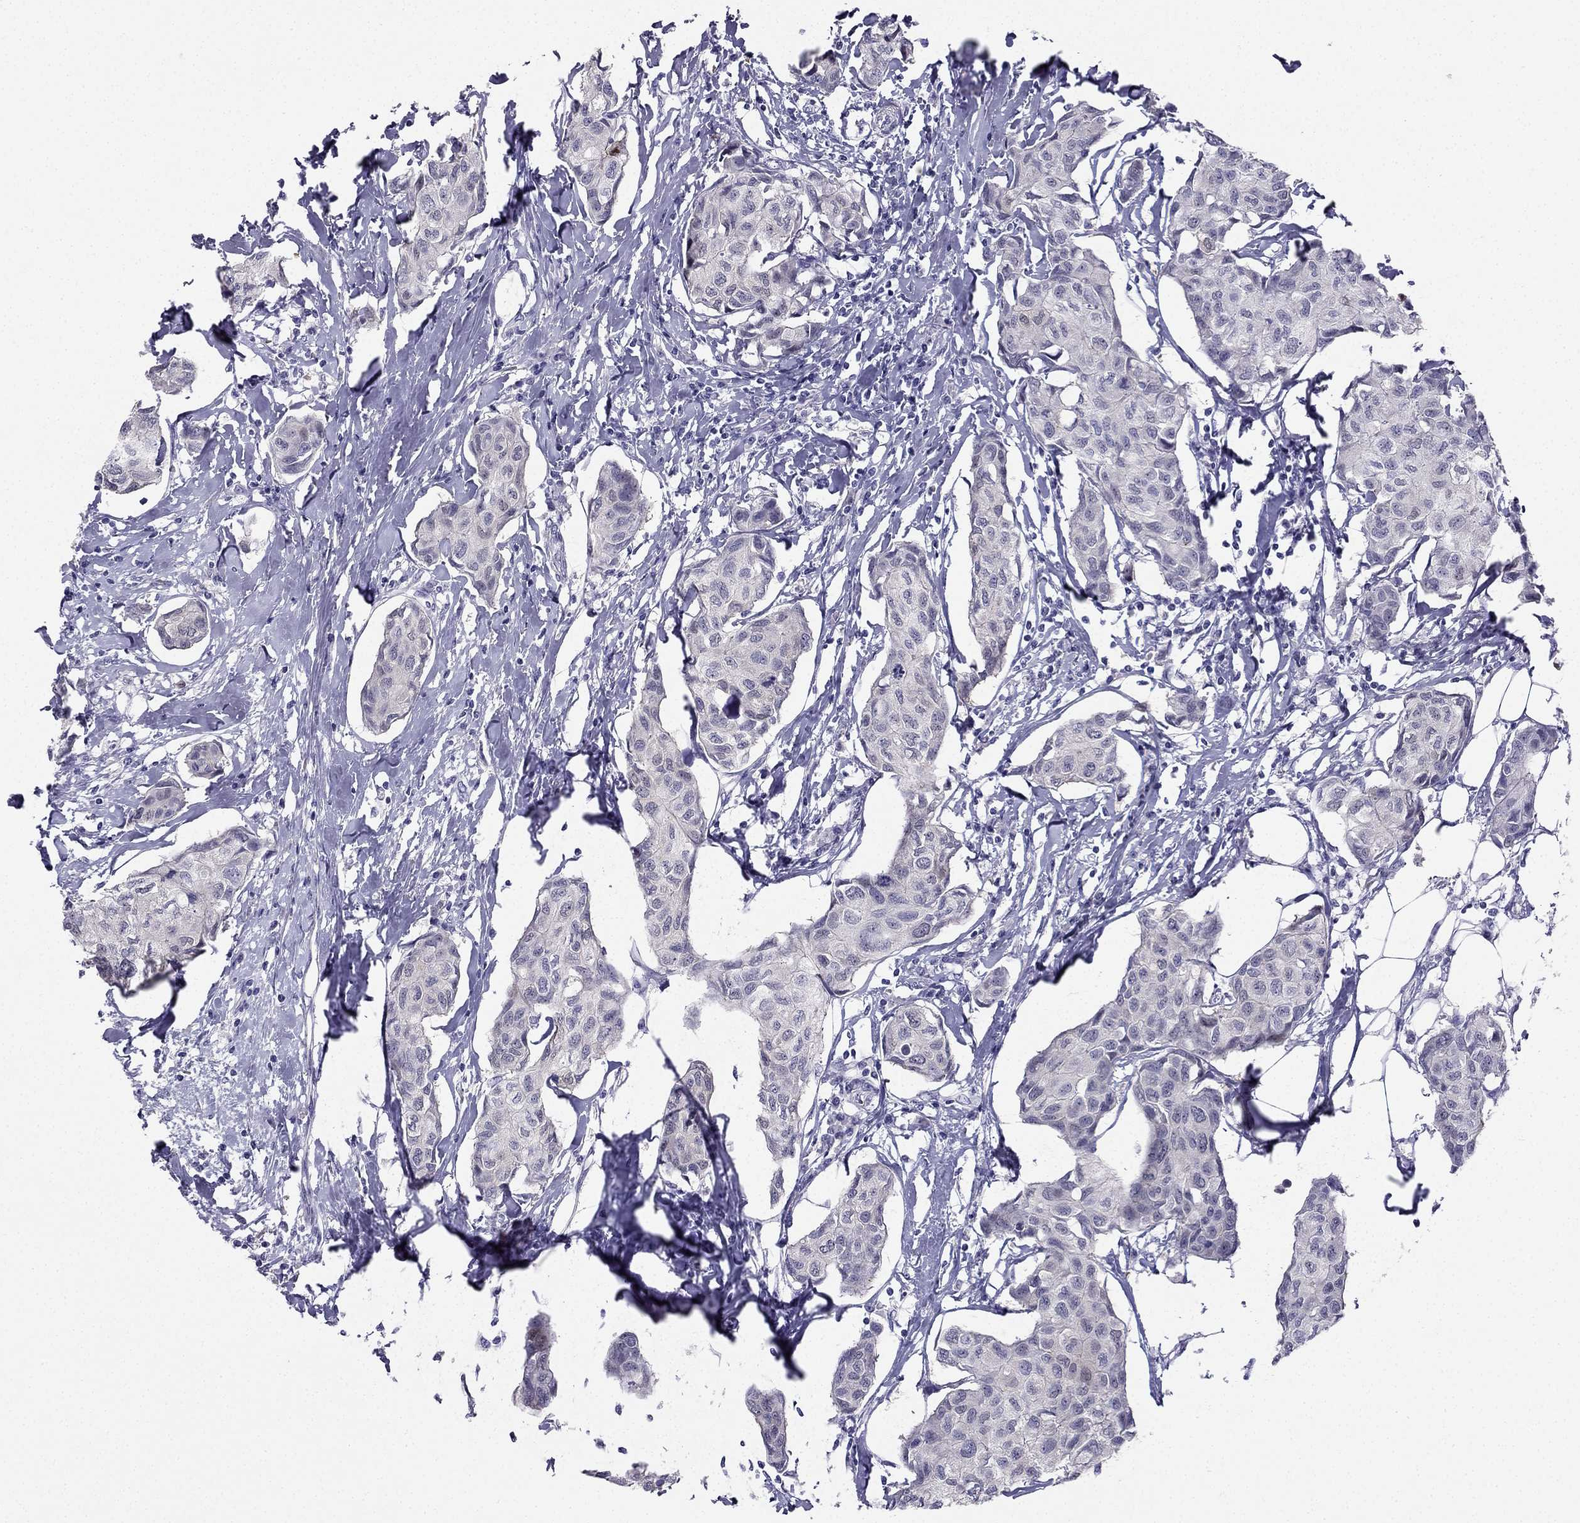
{"staining": {"intensity": "negative", "quantity": "none", "location": "none"}, "tissue": "breast cancer", "cell_type": "Tumor cells", "image_type": "cancer", "snomed": [{"axis": "morphology", "description": "Duct carcinoma"}, {"axis": "topography", "description": "Breast"}], "caption": "Protein analysis of breast cancer demonstrates no significant staining in tumor cells.", "gene": "RSPH14", "patient": {"sex": "female", "age": 80}}